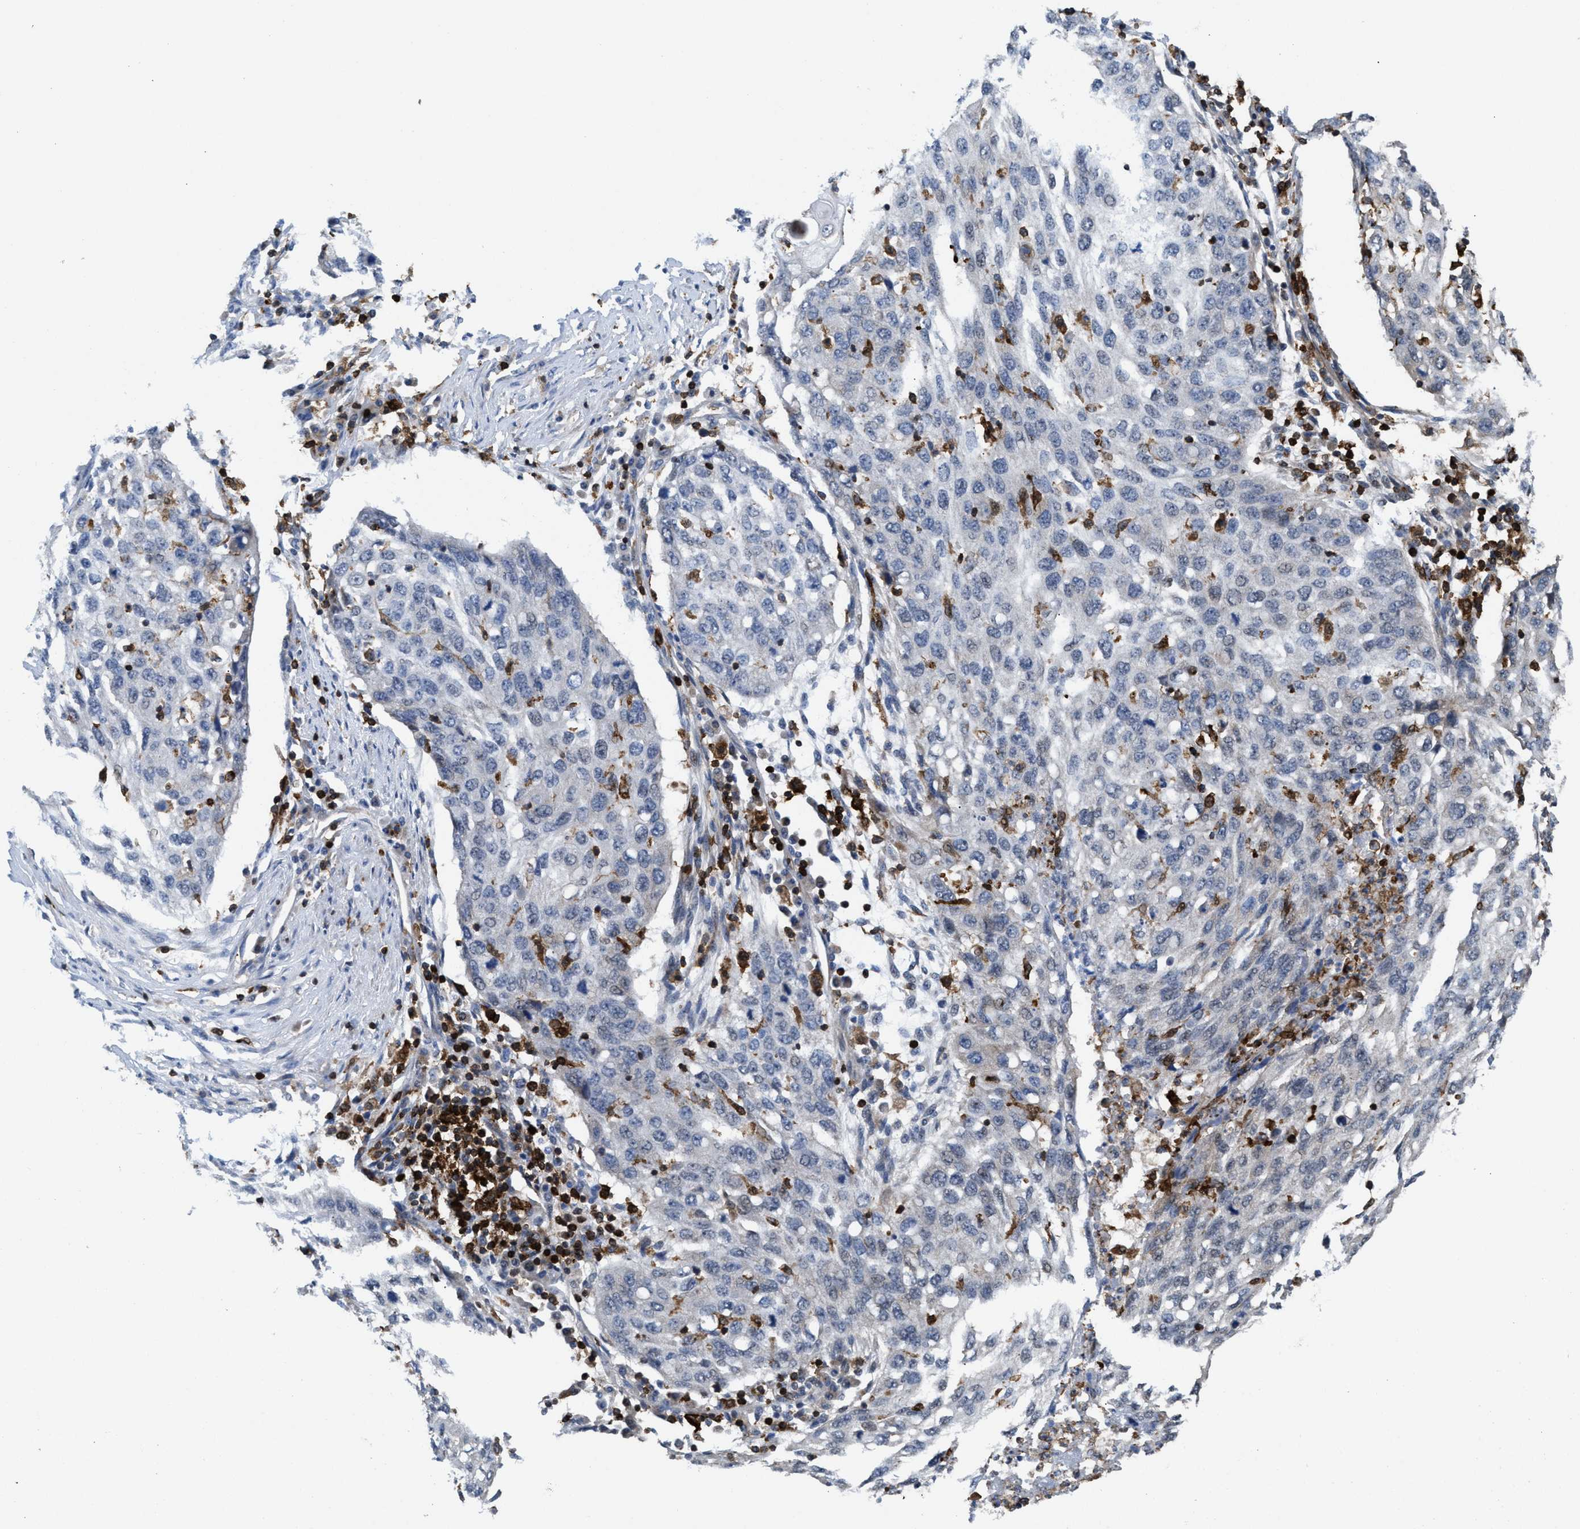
{"staining": {"intensity": "negative", "quantity": "none", "location": "none"}, "tissue": "lung cancer", "cell_type": "Tumor cells", "image_type": "cancer", "snomed": [{"axis": "morphology", "description": "Squamous cell carcinoma, NOS"}, {"axis": "topography", "description": "Lung"}], "caption": "DAB (3,3'-diaminobenzidine) immunohistochemical staining of lung cancer exhibits no significant expression in tumor cells.", "gene": "PTPRE", "patient": {"sex": "female", "age": 63}}